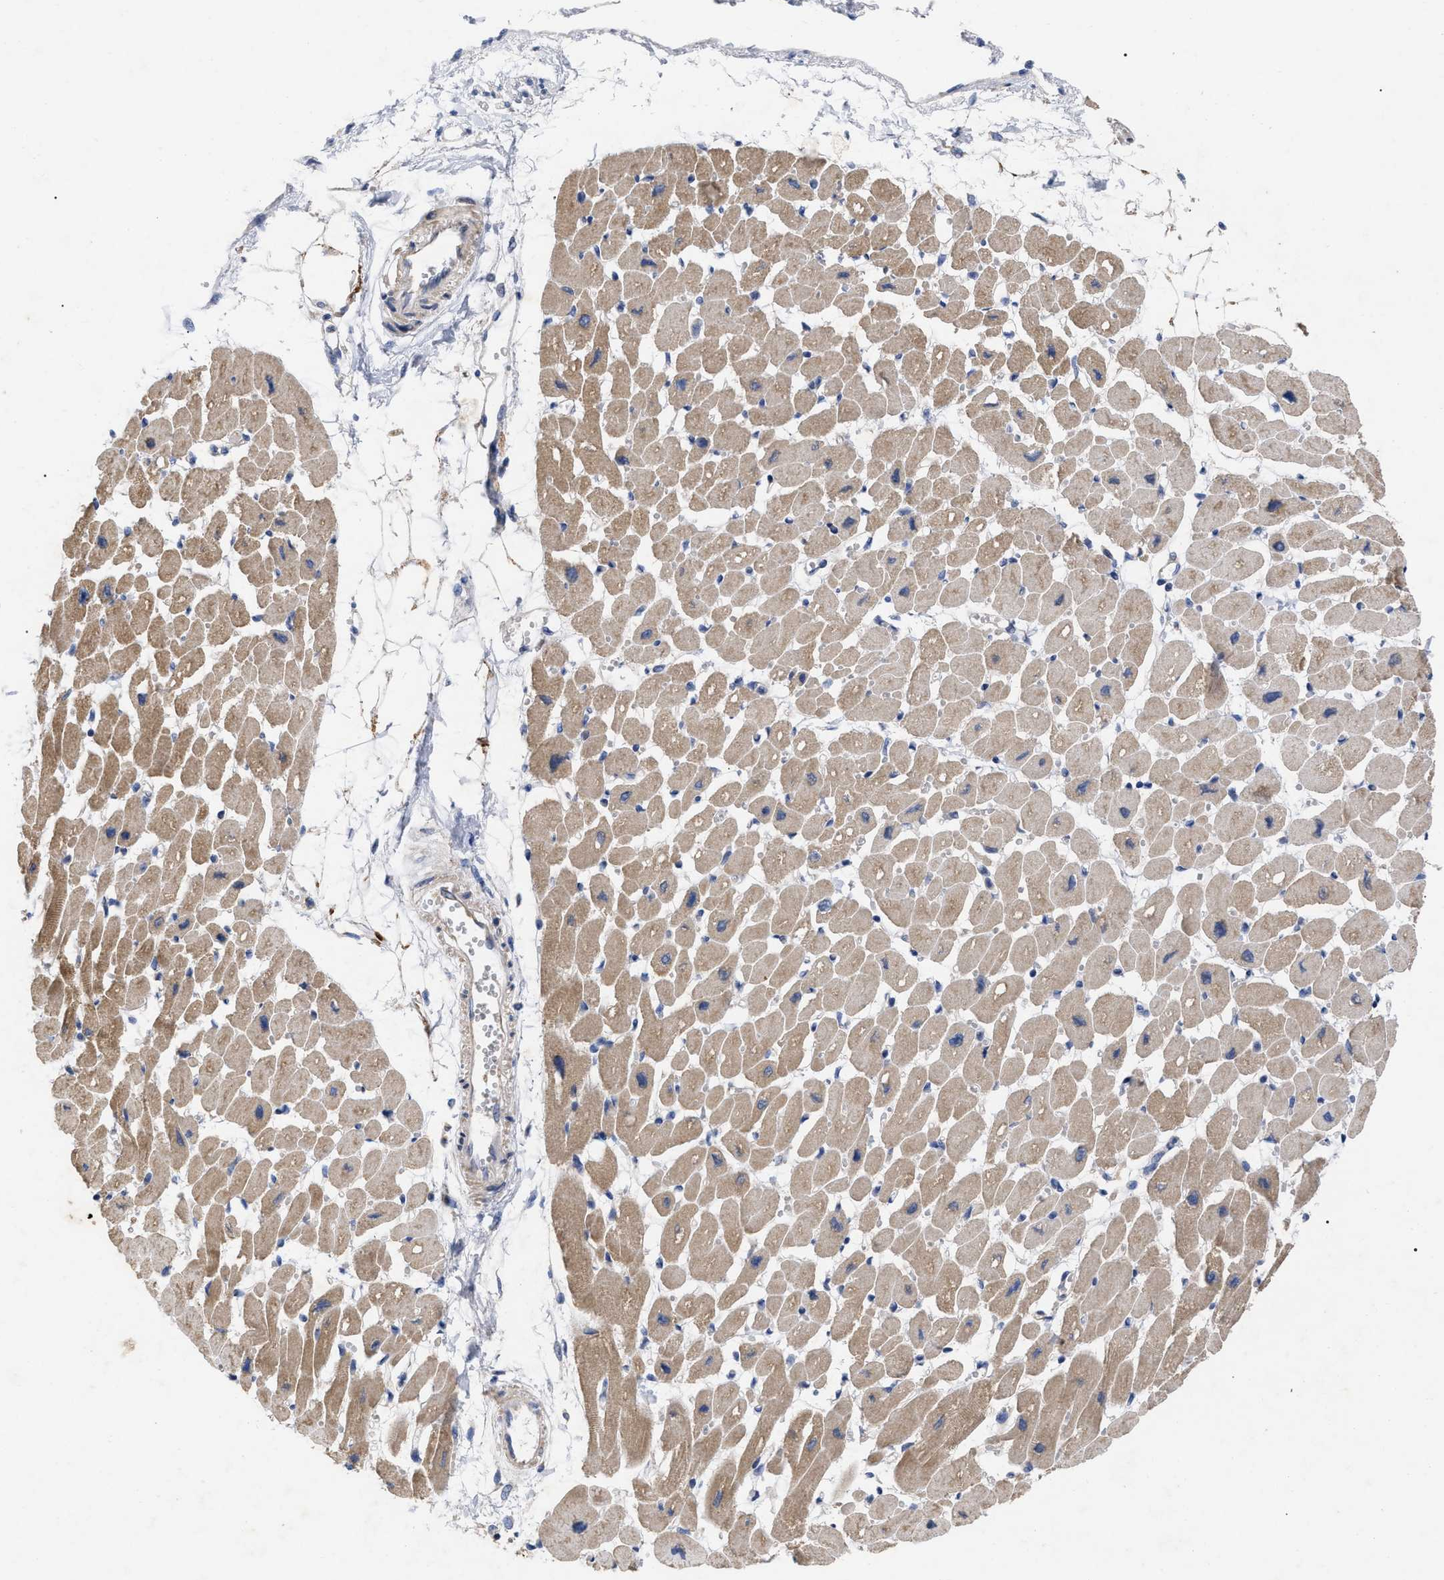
{"staining": {"intensity": "moderate", "quantity": "25%-75%", "location": "cytoplasmic/membranous"}, "tissue": "heart muscle", "cell_type": "Cardiomyocytes", "image_type": "normal", "snomed": [{"axis": "morphology", "description": "Normal tissue, NOS"}, {"axis": "topography", "description": "Heart"}], "caption": "IHC of normal heart muscle demonstrates medium levels of moderate cytoplasmic/membranous expression in about 25%-75% of cardiomyocytes.", "gene": "VIP", "patient": {"sex": "female", "age": 54}}